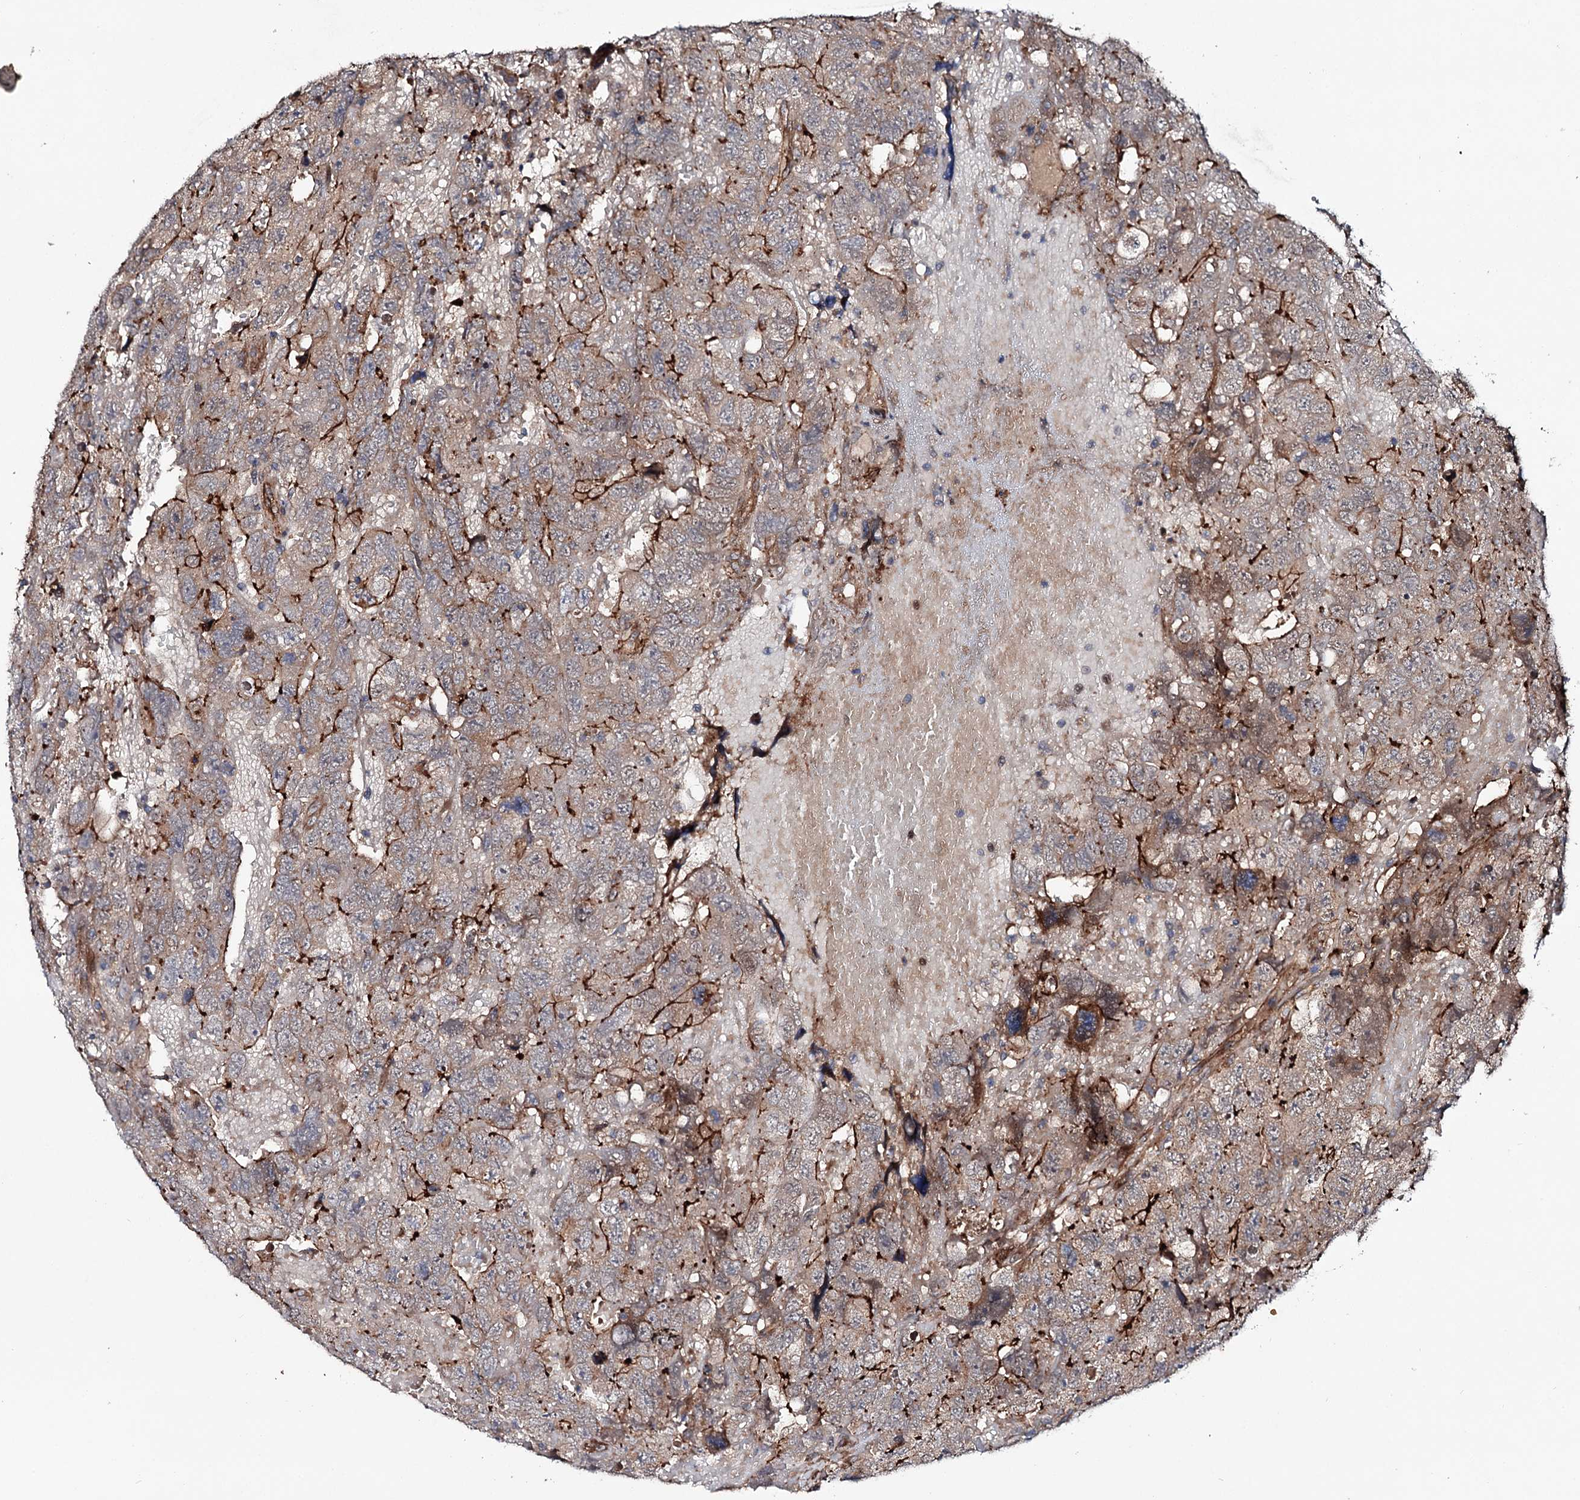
{"staining": {"intensity": "strong", "quantity": "25%-75%", "location": "cytoplasmic/membranous"}, "tissue": "testis cancer", "cell_type": "Tumor cells", "image_type": "cancer", "snomed": [{"axis": "morphology", "description": "Carcinoma, Embryonal, NOS"}, {"axis": "topography", "description": "Testis"}], "caption": "There is high levels of strong cytoplasmic/membranous expression in tumor cells of testis cancer, as demonstrated by immunohistochemical staining (brown color).", "gene": "ADGRG4", "patient": {"sex": "male", "age": 45}}